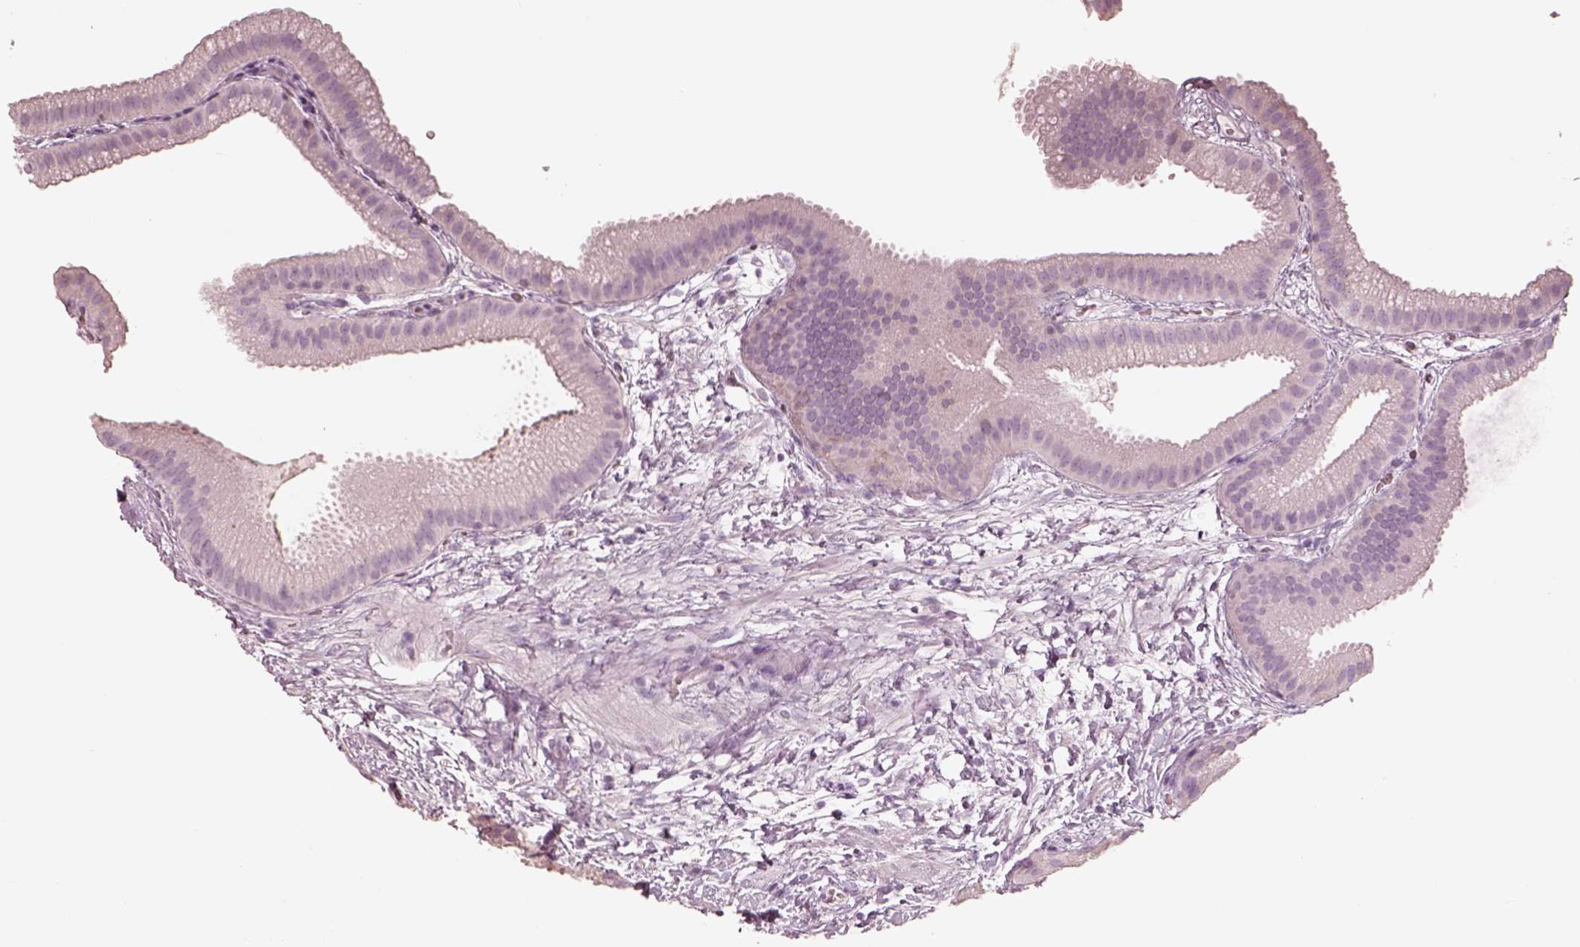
{"staining": {"intensity": "negative", "quantity": "none", "location": "none"}, "tissue": "gallbladder", "cell_type": "Glandular cells", "image_type": "normal", "snomed": [{"axis": "morphology", "description": "Normal tissue, NOS"}, {"axis": "topography", "description": "Gallbladder"}], "caption": "Immunohistochemistry histopathology image of benign gallbladder: human gallbladder stained with DAB displays no significant protein positivity in glandular cells.", "gene": "GPRIN1", "patient": {"sex": "female", "age": 63}}